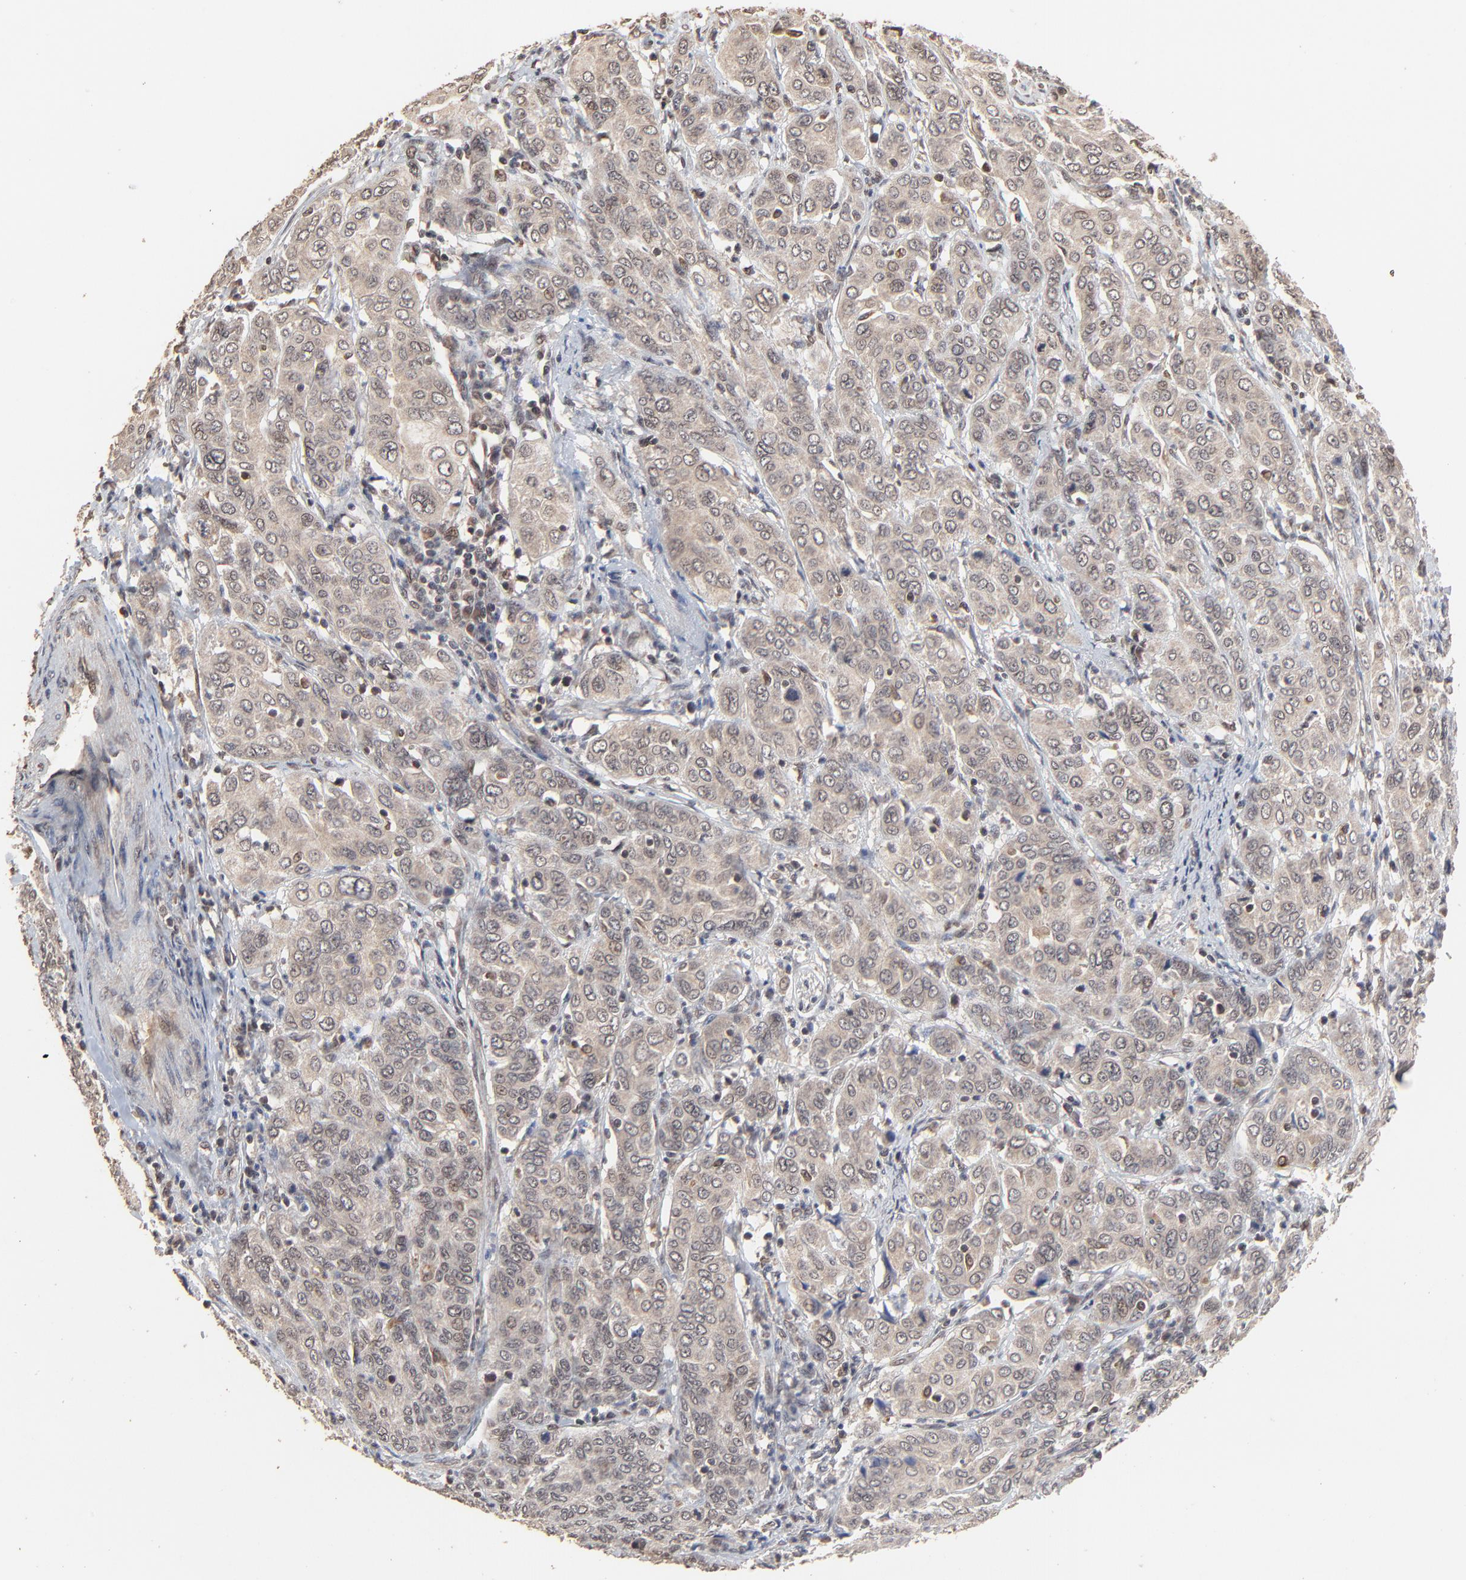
{"staining": {"intensity": "weak", "quantity": ">75%", "location": "cytoplasmic/membranous,nuclear"}, "tissue": "cervical cancer", "cell_type": "Tumor cells", "image_type": "cancer", "snomed": [{"axis": "morphology", "description": "Squamous cell carcinoma, NOS"}, {"axis": "topography", "description": "Cervix"}], "caption": "A photomicrograph of cervical squamous cell carcinoma stained for a protein demonstrates weak cytoplasmic/membranous and nuclear brown staining in tumor cells.", "gene": "FAM227A", "patient": {"sex": "female", "age": 38}}